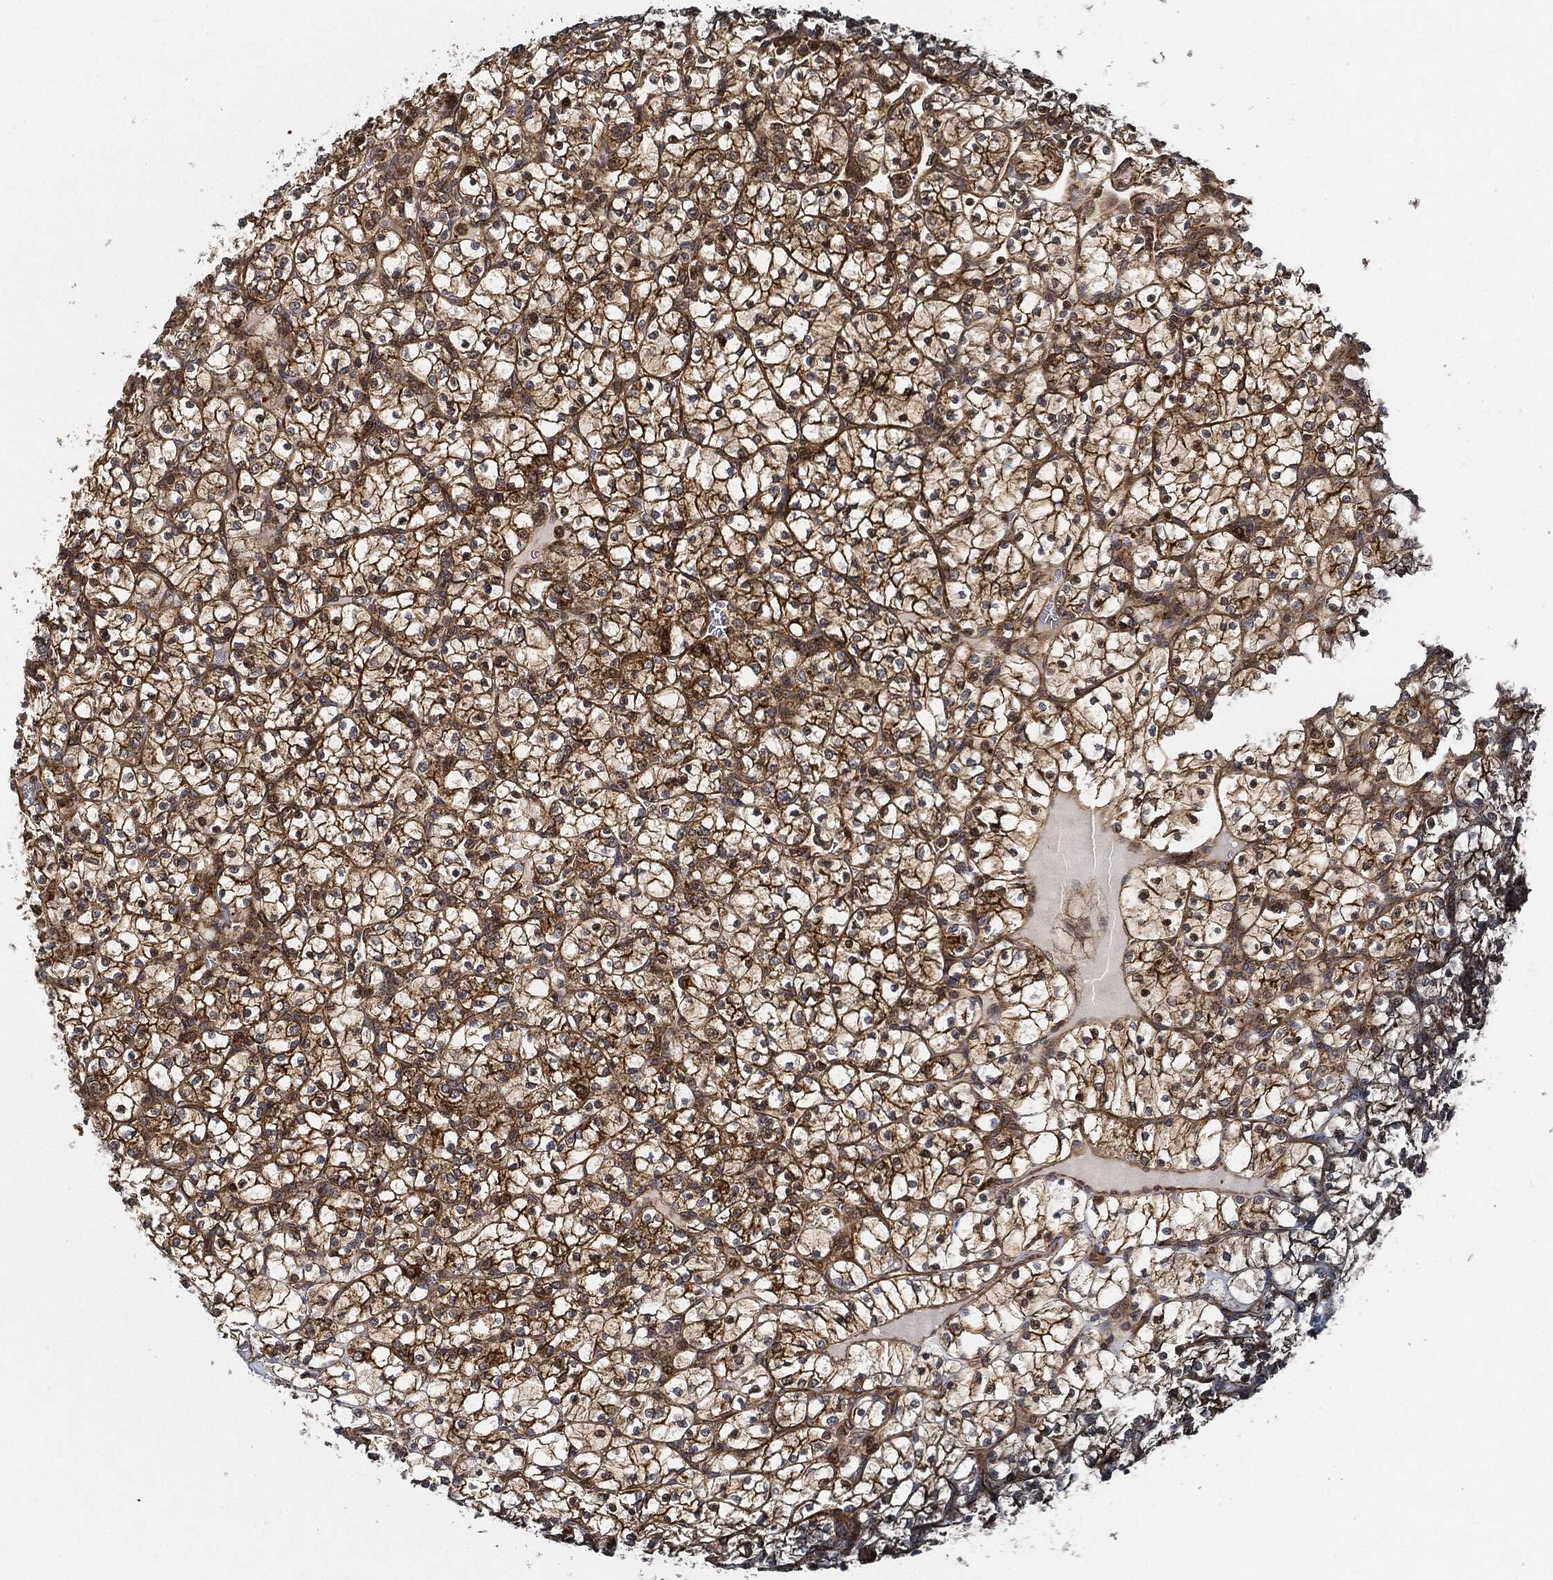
{"staining": {"intensity": "strong", "quantity": "25%-75%", "location": "cytoplasmic/membranous,nuclear"}, "tissue": "renal cancer", "cell_type": "Tumor cells", "image_type": "cancer", "snomed": [{"axis": "morphology", "description": "Adenocarcinoma, NOS"}, {"axis": "topography", "description": "Kidney"}], "caption": "A high amount of strong cytoplasmic/membranous and nuclear positivity is present in about 25%-75% of tumor cells in renal adenocarcinoma tissue. Using DAB (3,3'-diaminobenzidine) (brown) and hematoxylin (blue) stains, captured at high magnification using brightfield microscopy.", "gene": "MAP3K3", "patient": {"sex": "female", "age": 89}}